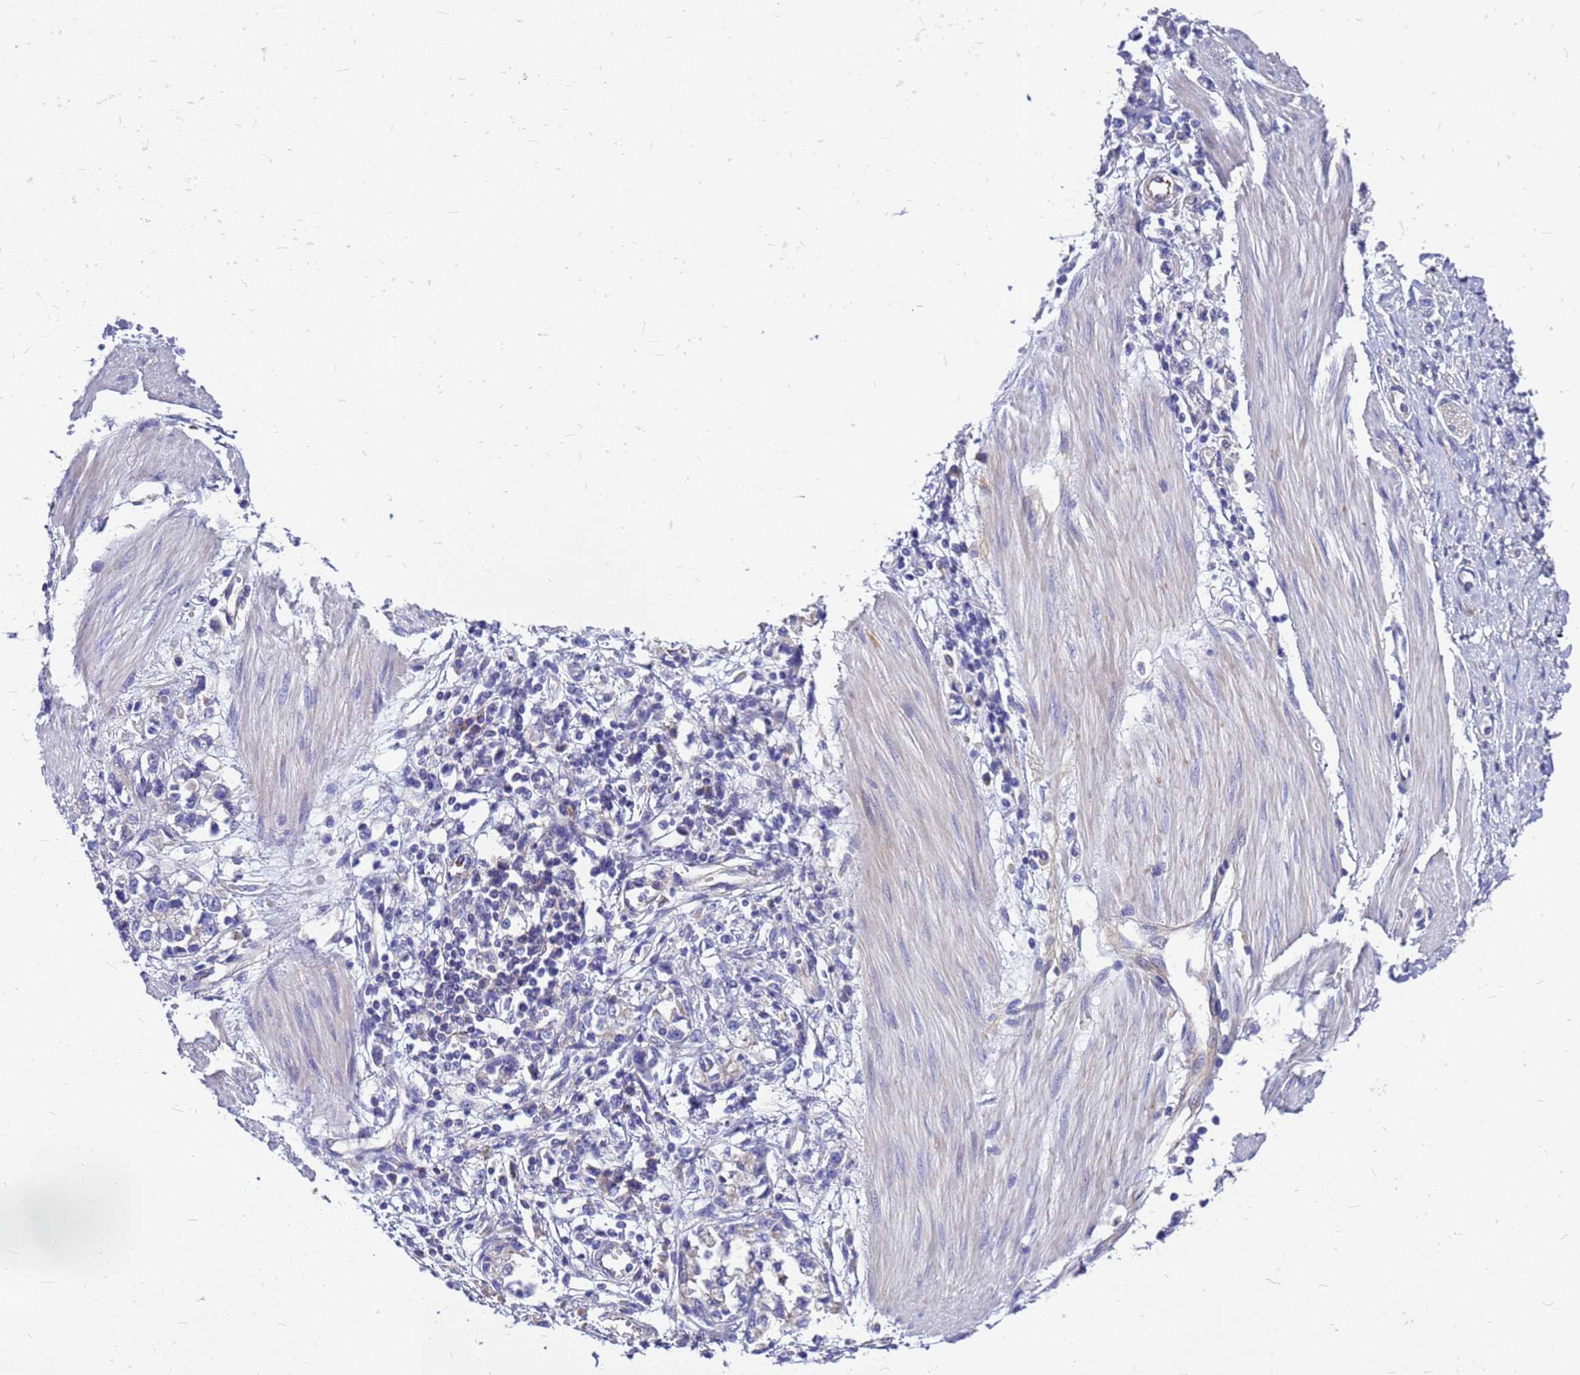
{"staining": {"intensity": "negative", "quantity": "none", "location": "none"}, "tissue": "stomach cancer", "cell_type": "Tumor cells", "image_type": "cancer", "snomed": [{"axis": "morphology", "description": "Adenocarcinoma, NOS"}, {"axis": "topography", "description": "Stomach"}], "caption": "Tumor cells are negative for brown protein staining in stomach cancer (adenocarcinoma). (DAB (3,3'-diaminobenzidine) immunohistochemistry visualized using brightfield microscopy, high magnification).", "gene": "FBXW5", "patient": {"sex": "female", "age": 76}}